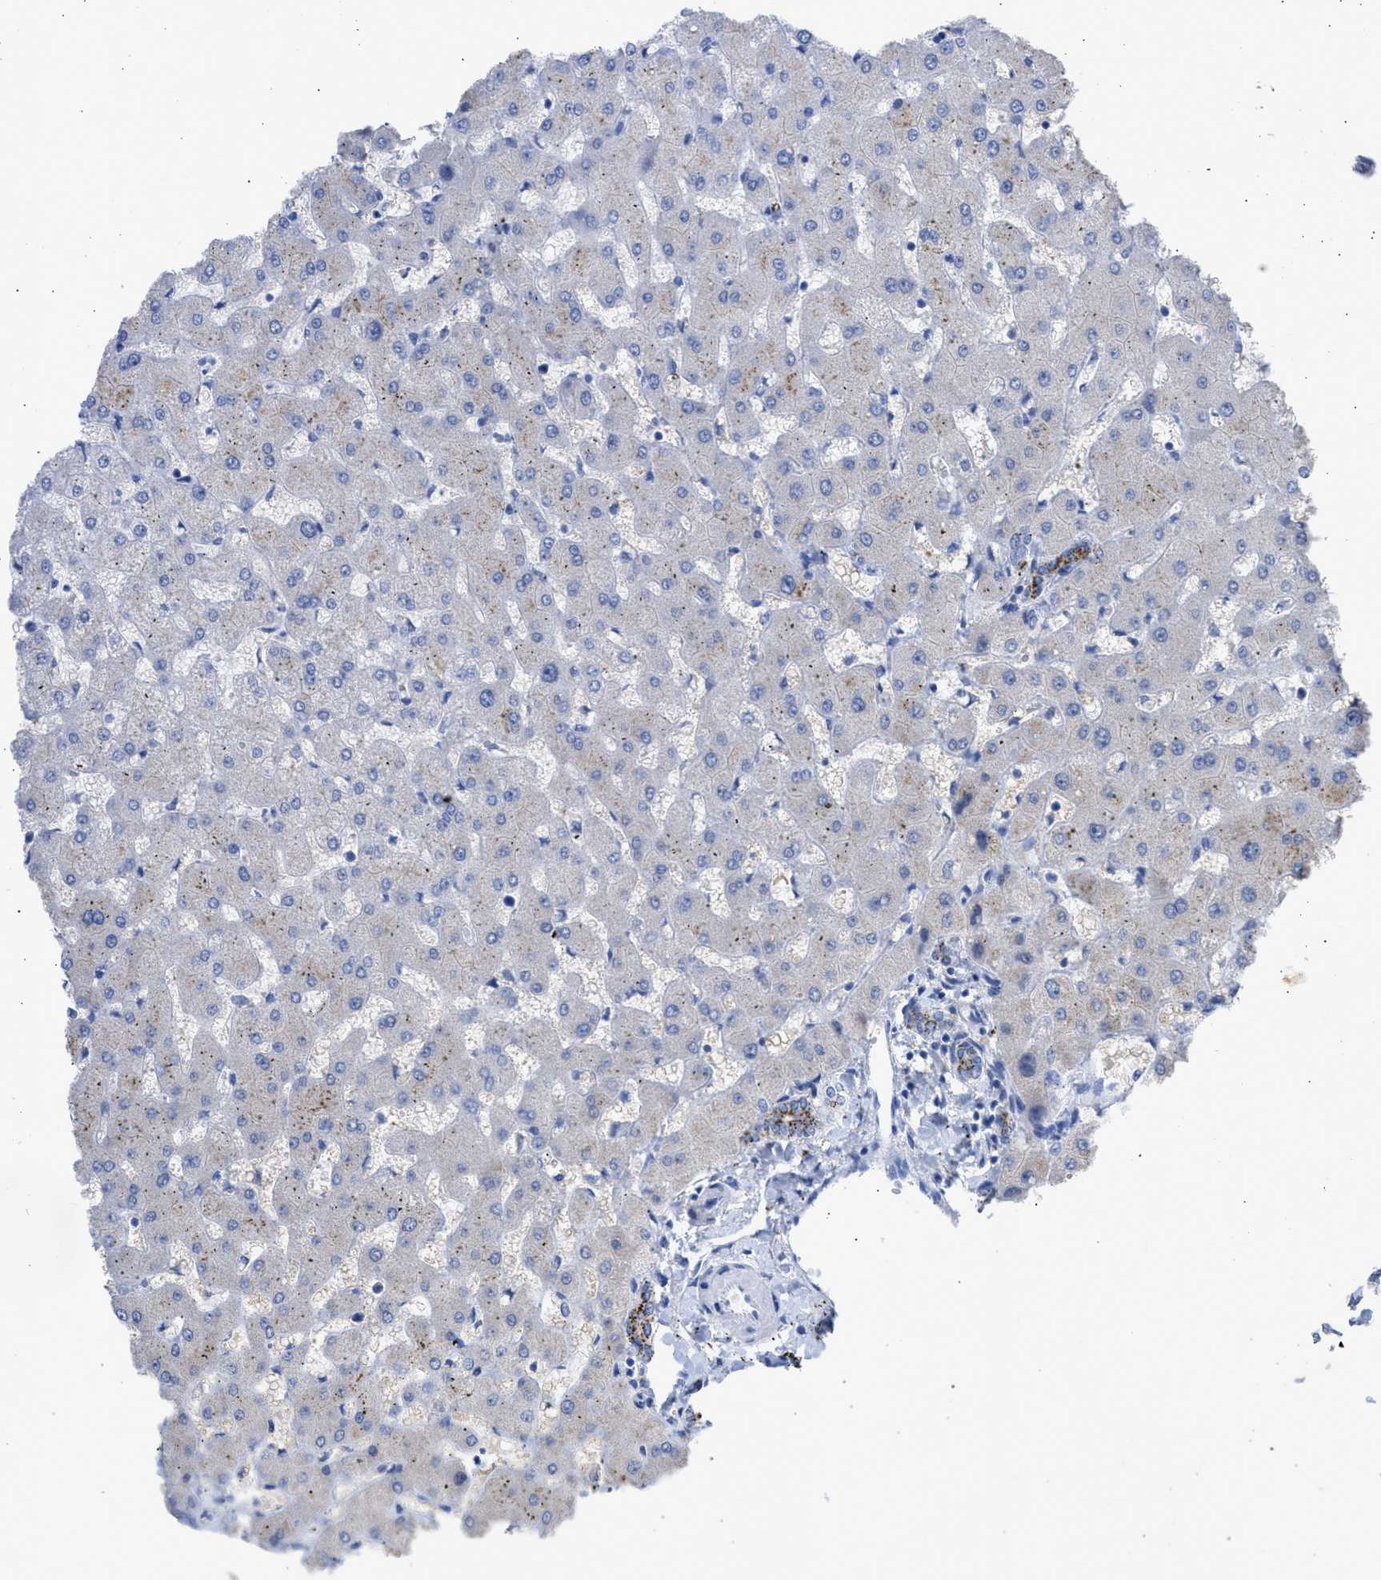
{"staining": {"intensity": "negative", "quantity": "none", "location": "none"}, "tissue": "liver", "cell_type": "Cholangiocytes", "image_type": "normal", "snomed": [{"axis": "morphology", "description": "Normal tissue, NOS"}, {"axis": "topography", "description": "Liver"}], "caption": "Immunohistochemical staining of unremarkable liver exhibits no significant expression in cholangiocytes.", "gene": "RSPH1", "patient": {"sex": "female", "age": 63}}